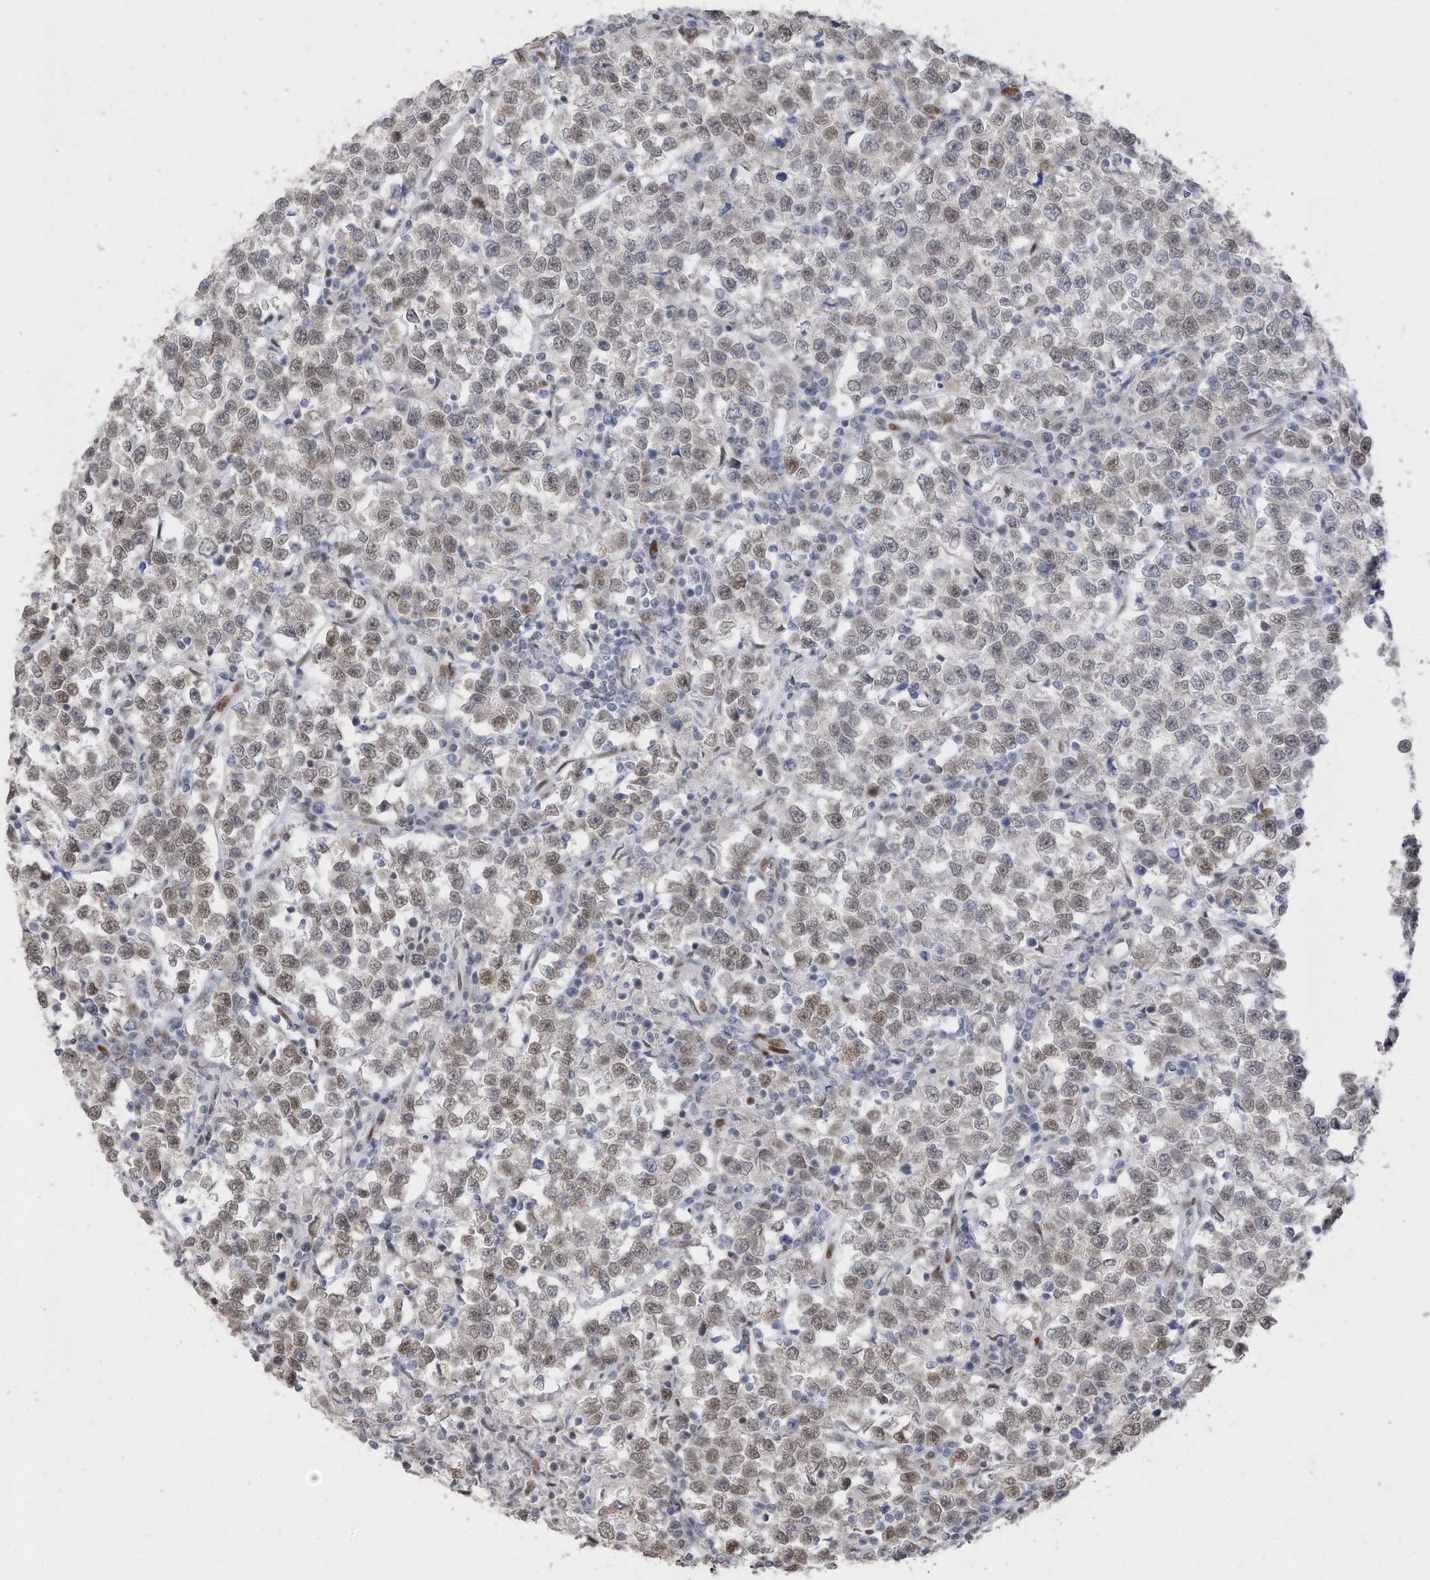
{"staining": {"intensity": "weak", "quantity": "25%-75%", "location": "nuclear"}, "tissue": "testis cancer", "cell_type": "Tumor cells", "image_type": "cancer", "snomed": [{"axis": "morphology", "description": "Normal tissue, NOS"}, {"axis": "morphology", "description": "Seminoma, NOS"}, {"axis": "topography", "description": "Testis"}], "caption": "Immunohistochemical staining of human testis cancer (seminoma) exhibits weak nuclear protein positivity in approximately 25%-75% of tumor cells. The staining was performed using DAB to visualize the protein expression in brown, while the nuclei were stained in blue with hematoxylin (Magnification: 20x).", "gene": "RABL3", "patient": {"sex": "male", "age": 43}}